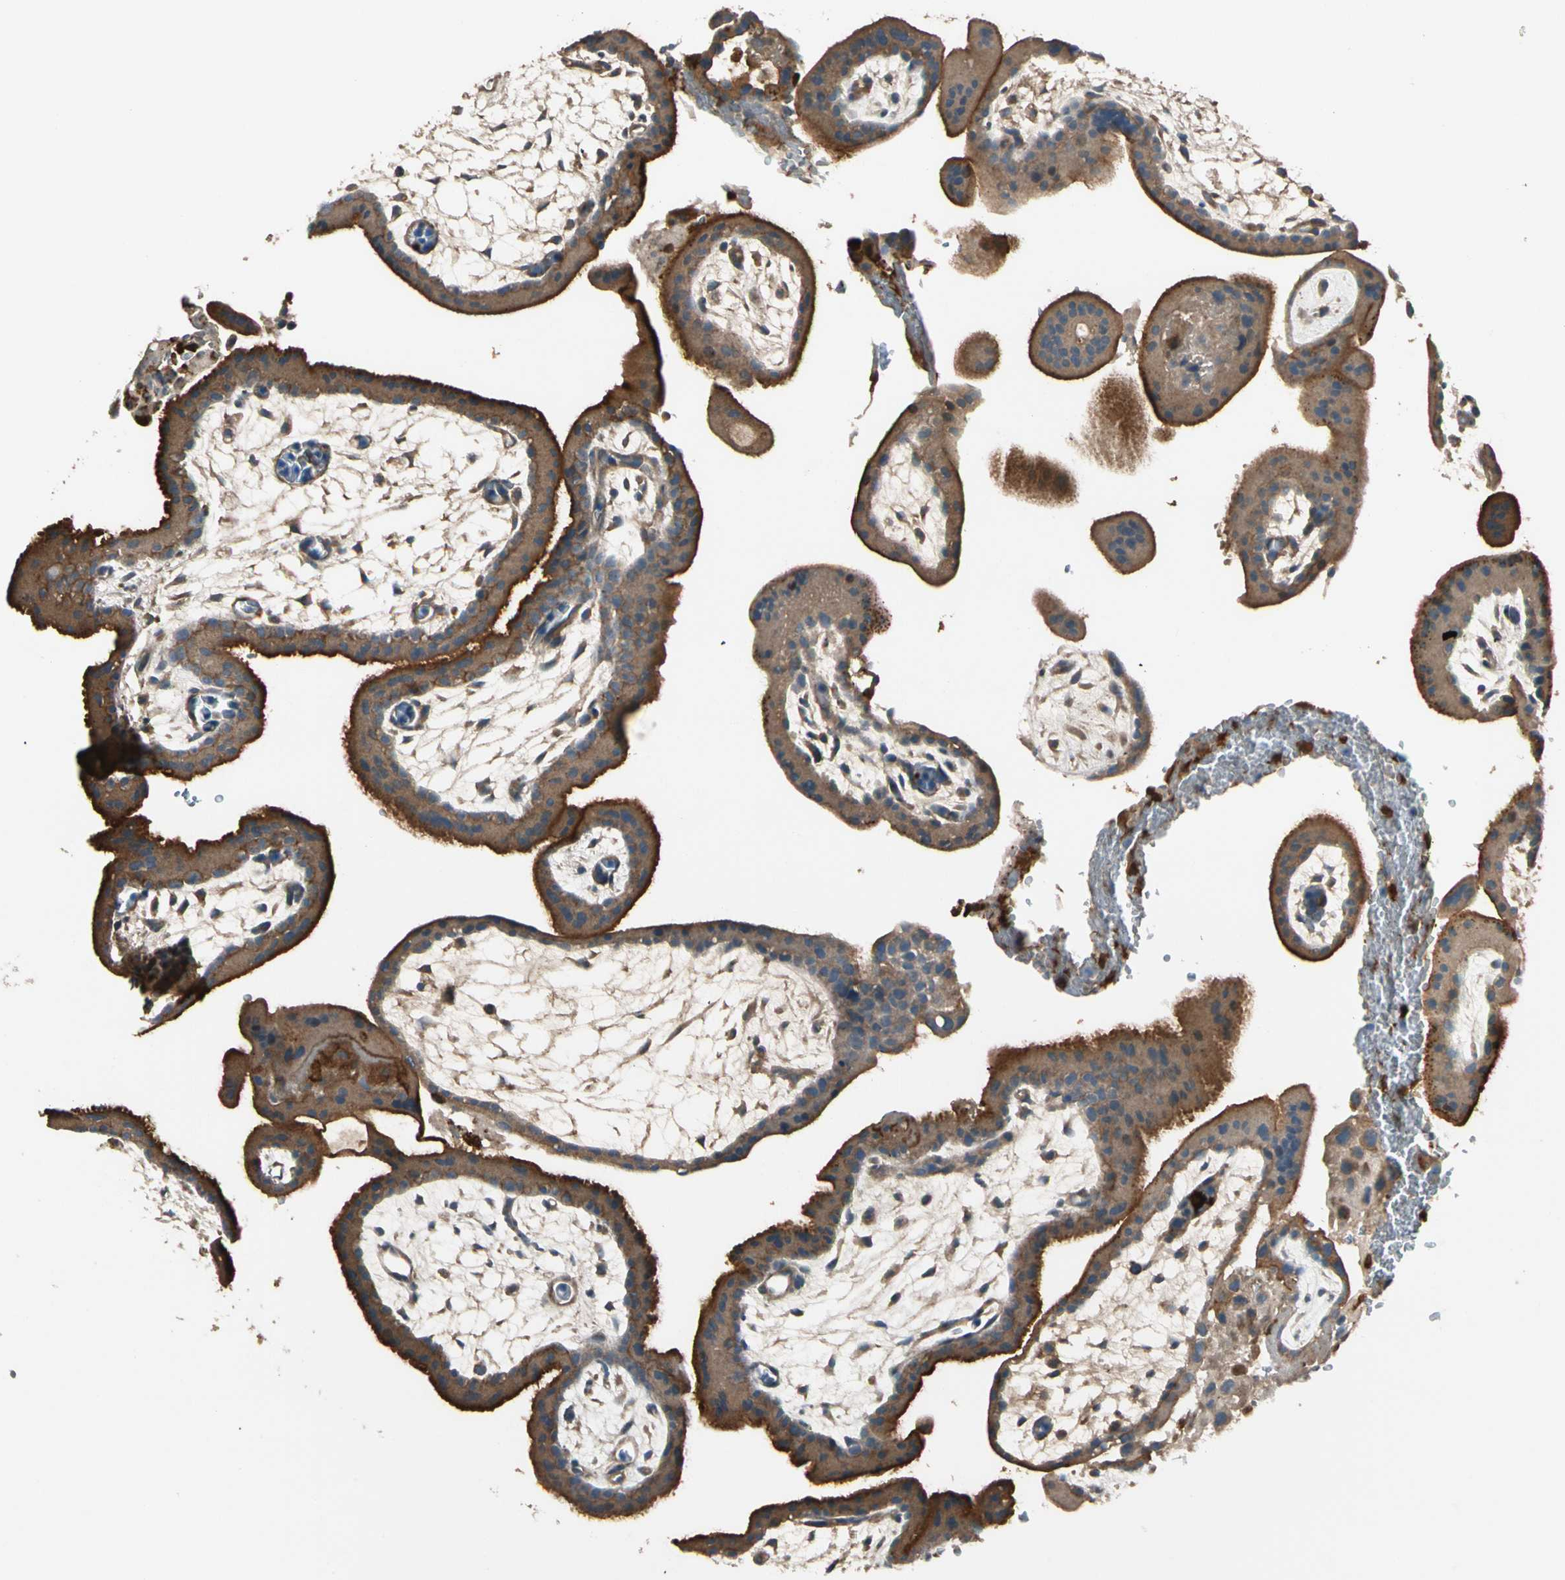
{"staining": {"intensity": "weak", "quantity": ">75%", "location": "cytoplasmic/membranous"}, "tissue": "placenta", "cell_type": "Decidual cells", "image_type": "normal", "snomed": [{"axis": "morphology", "description": "Normal tissue, NOS"}, {"axis": "topography", "description": "Placenta"}], "caption": "About >75% of decidual cells in normal placenta show weak cytoplasmic/membranous protein expression as visualized by brown immunohistochemical staining.", "gene": "STX11", "patient": {"sex": "female", "age": 35}}